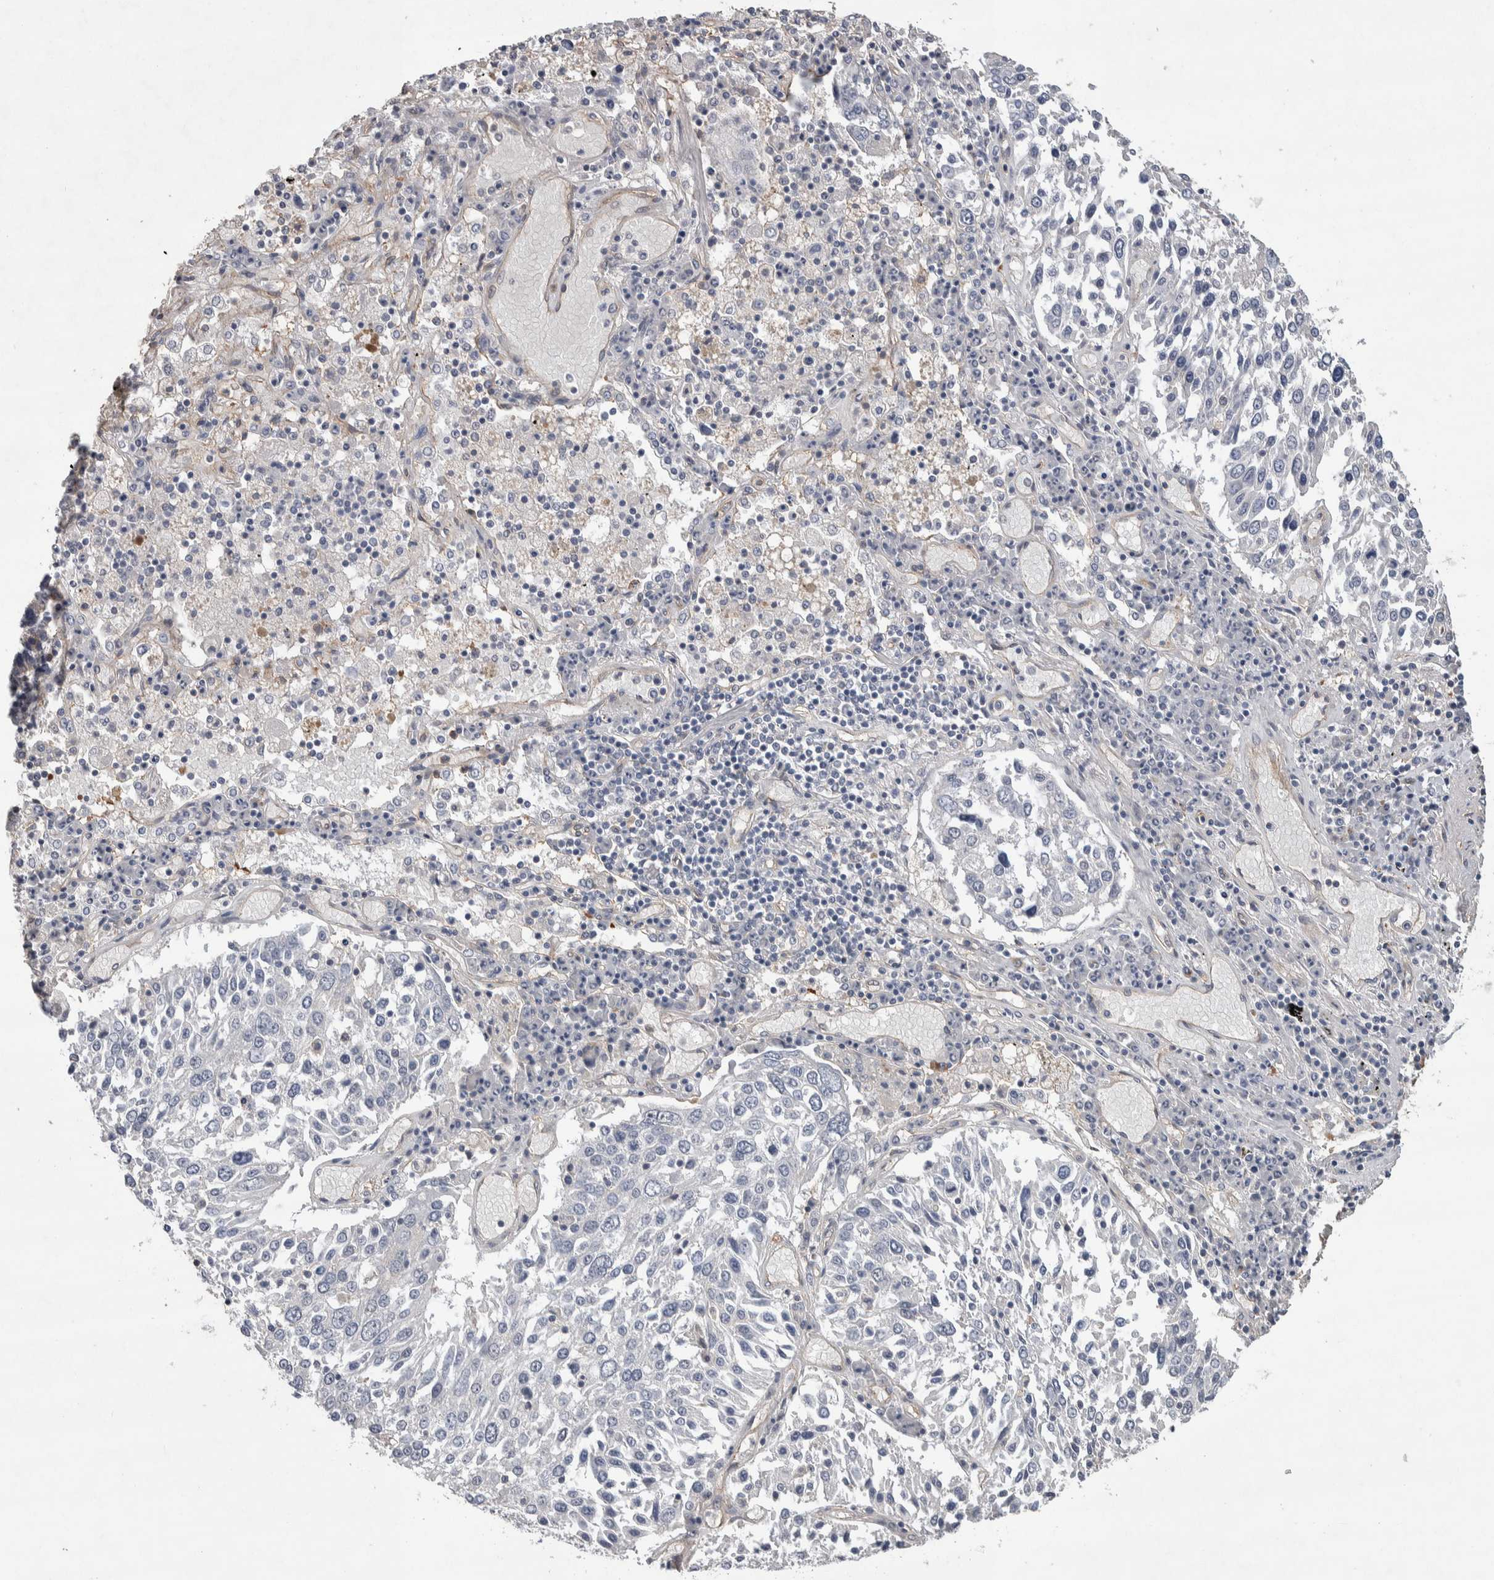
{"staining": {"intensity": "negative", "quantity": "none", "location": "none"}, "tissue": "lung cancer", "cell_type": "Tumor cells", "image_type": "cancer", "snomed": [{"axis": "morphology", "description": "Squamous cell carcinoma, NOS"}, {"axis": "topography", "description": "Lung"}], "caption": "The histopathology image reveals no staining of tumor cells in lung cancer. The staining was performed using DAB to visualize the protein expression in brown, while the nuclei were stained in blue with hematoxylin (Magnification: 20x).", "gene": "GCNA", "patient": {"sex": "male", "age": 65}}